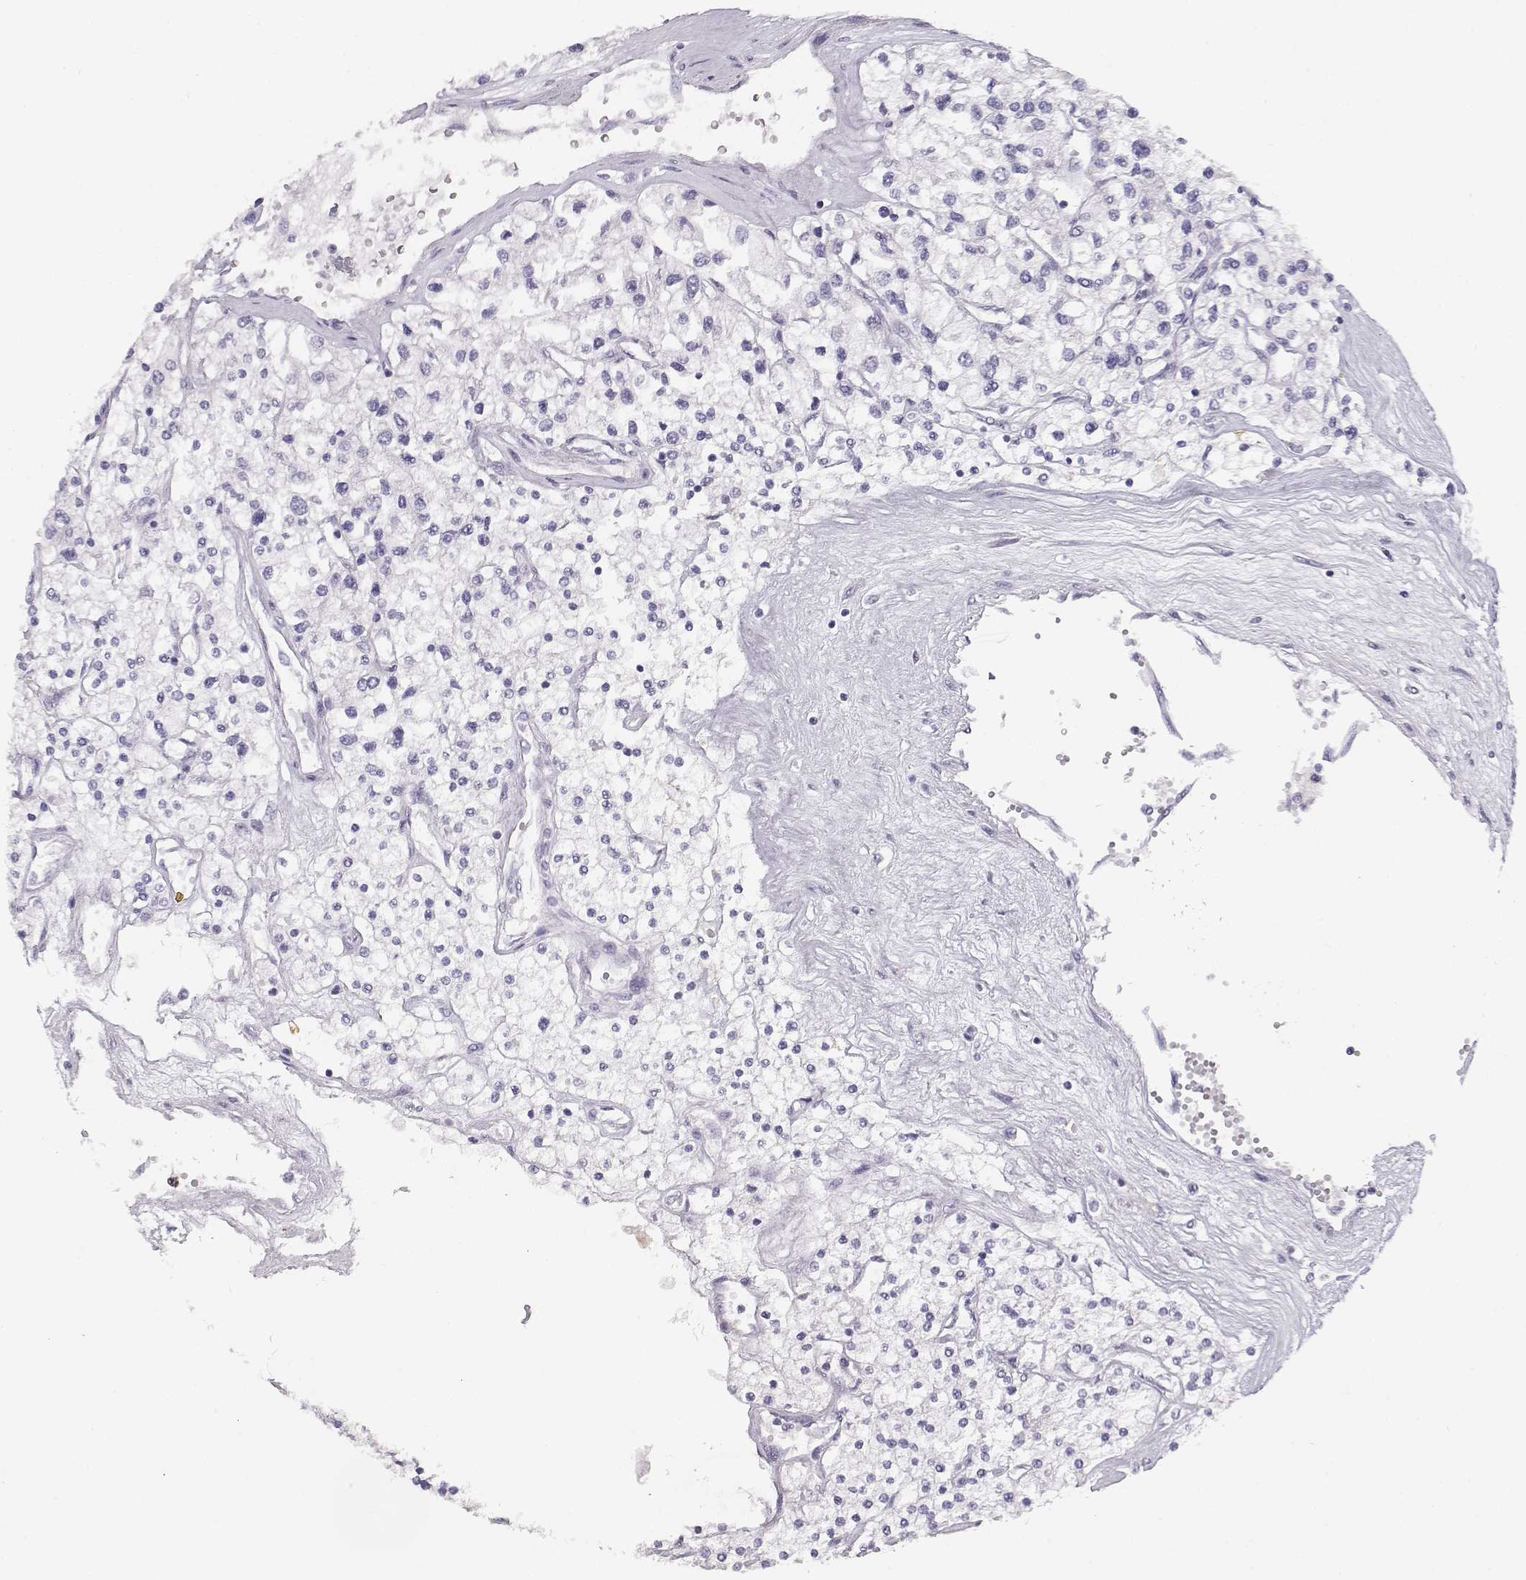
{"staining": {"intensity": "negative", "quantity": "none", "location": "none"}, "tissue": "renal cancer", "cell_type": "Tumor cells", "image_type": "cancer", "snomed": [{"axis": "morphology", "description": "Adenocarcinoma, NOS"}, {"axis": "topography", "description": "Kidney"}], "caption": "Histopathology image shows no protein staining in tumor cells of renal cancer tissue.", "gene": "NUTM1", "patient": {"sex": "male", "age": 80}}